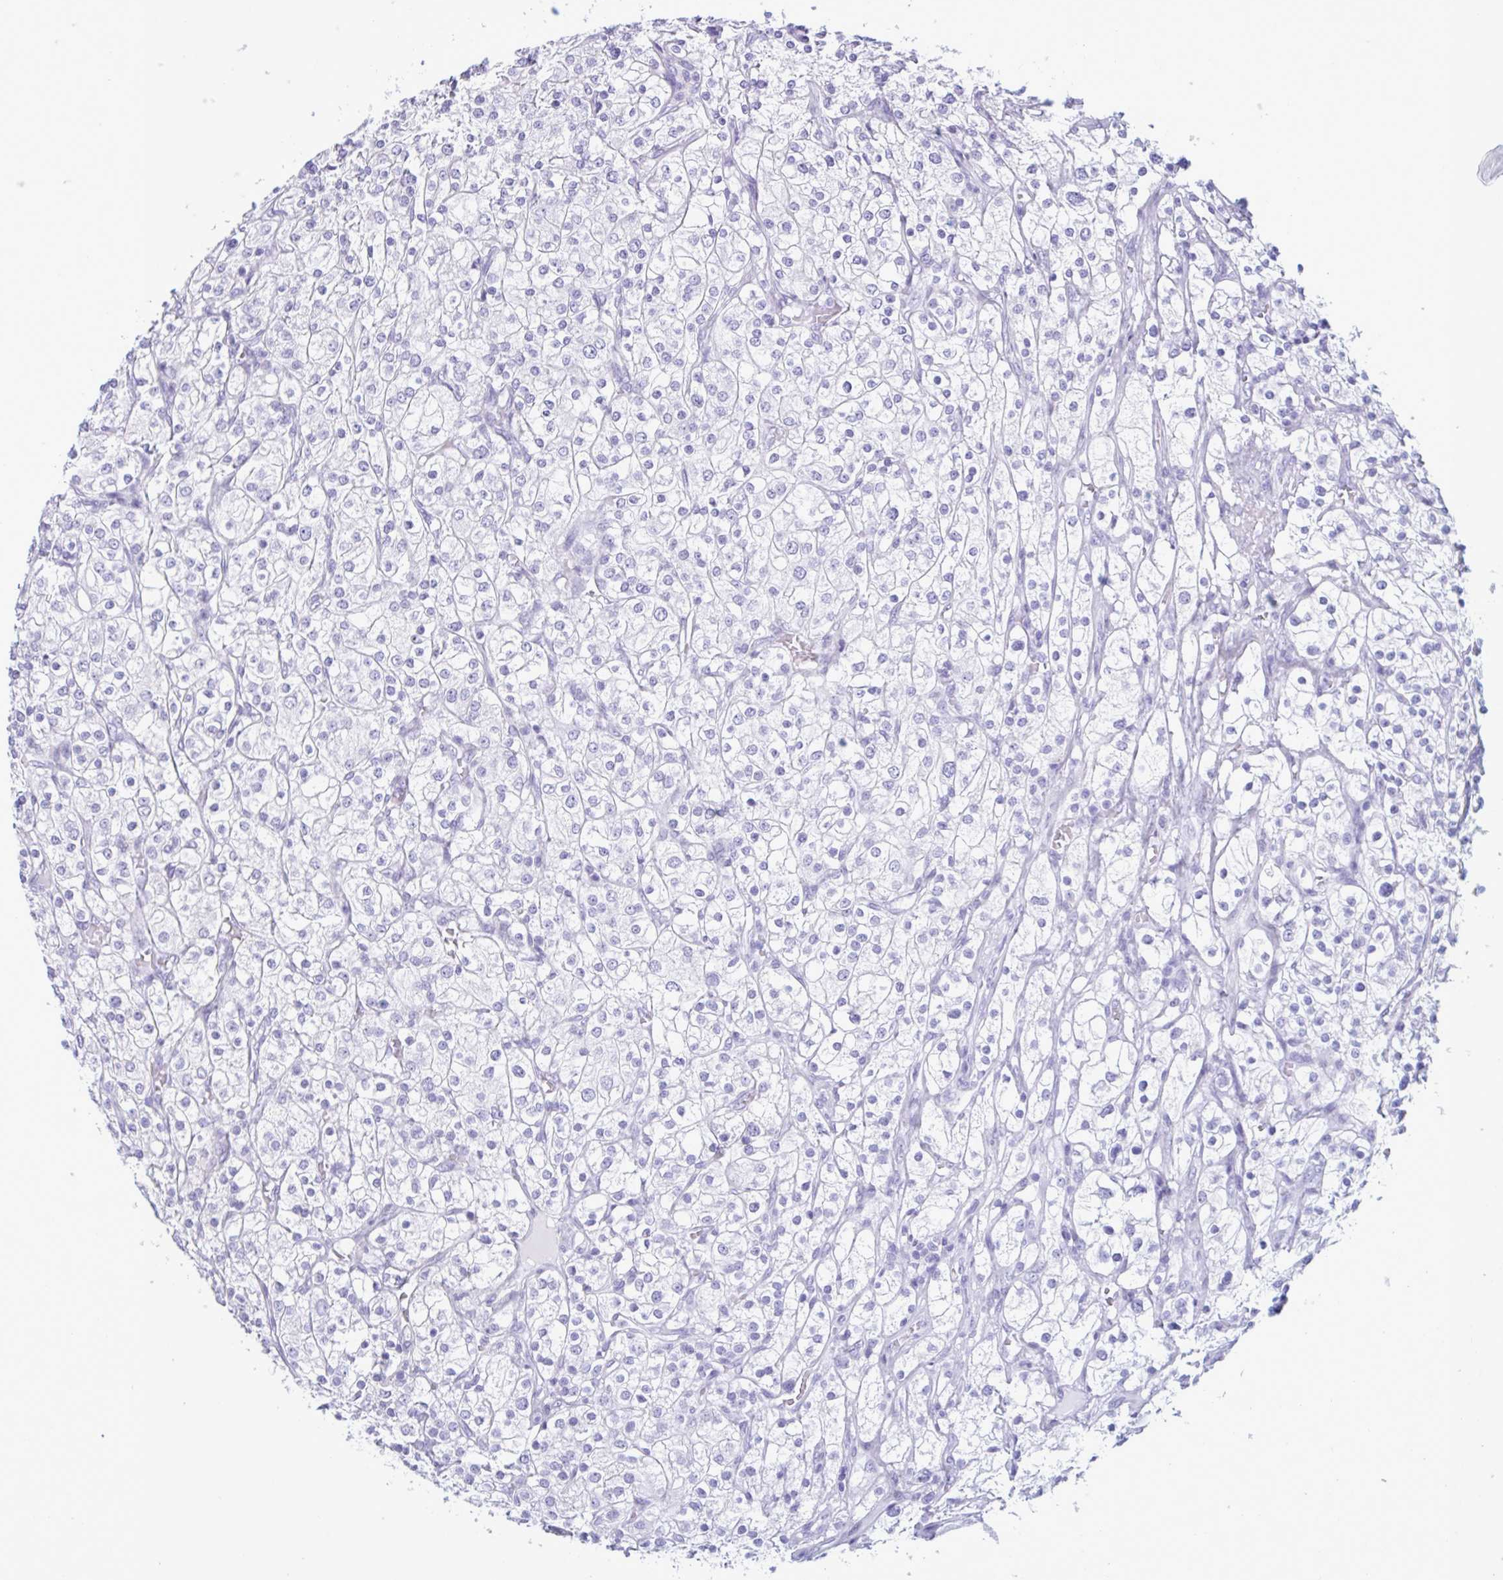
{"staining": {"intensity": "negative", "quantity": "none", "location": "none"}, "tissue": "renal cancer", "cell_type": "Tumor cells", "image_type": "cancer", "snomed": [{"axis": "morphology", "description": "Adenocarcinoma, NOS"}, {"axis": "topography", "description": "Kidney"}], "caption": "There is no significant staining in tumor cells of renal cancer (adenocarcinoma).", "gene": "DOCK11", "patient": {"sex": "male", "age": 80}}